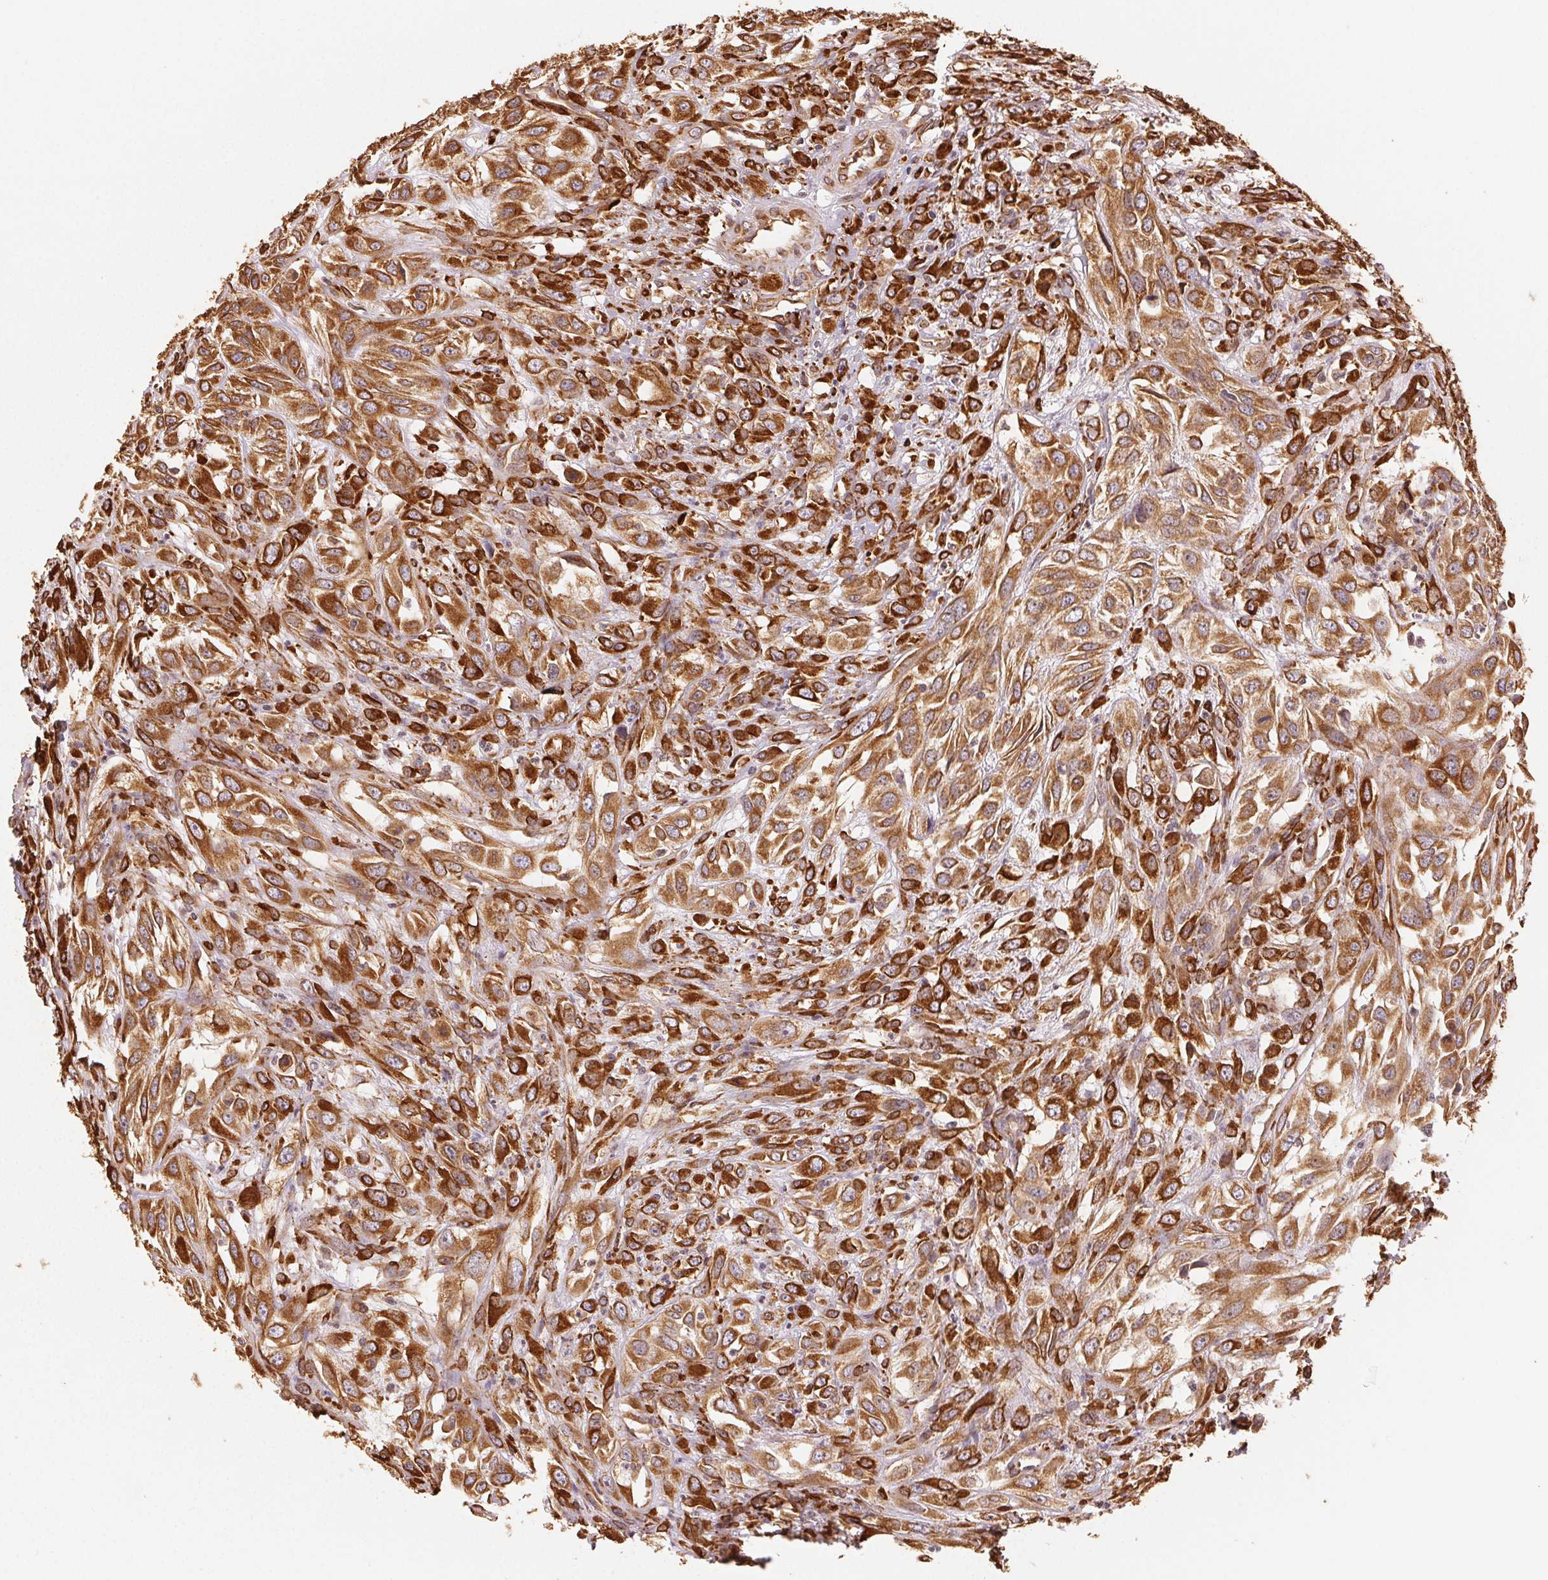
{"staining": {"intensity": "strong", "quantity": ">75%", "location": "cytoplasmic/membranous"}, "tissue": "urothelial cancer", "cell_type": "Tumor cells", "image_type": "cancer", "snomed": [{"axis": "morphology", "description": "Urothelial carcinoma, High grade"}, {"axis": "topography", "description": "Urinary bladder"}], "caption": "Urothelial cancer stained with immunohistochemistry demonstrates strong cytoplasmic/membranous positivity in approximately >75% of tumor cells.", "gene": "RCN3", "patient": {"sex": "male", "age": 67}}